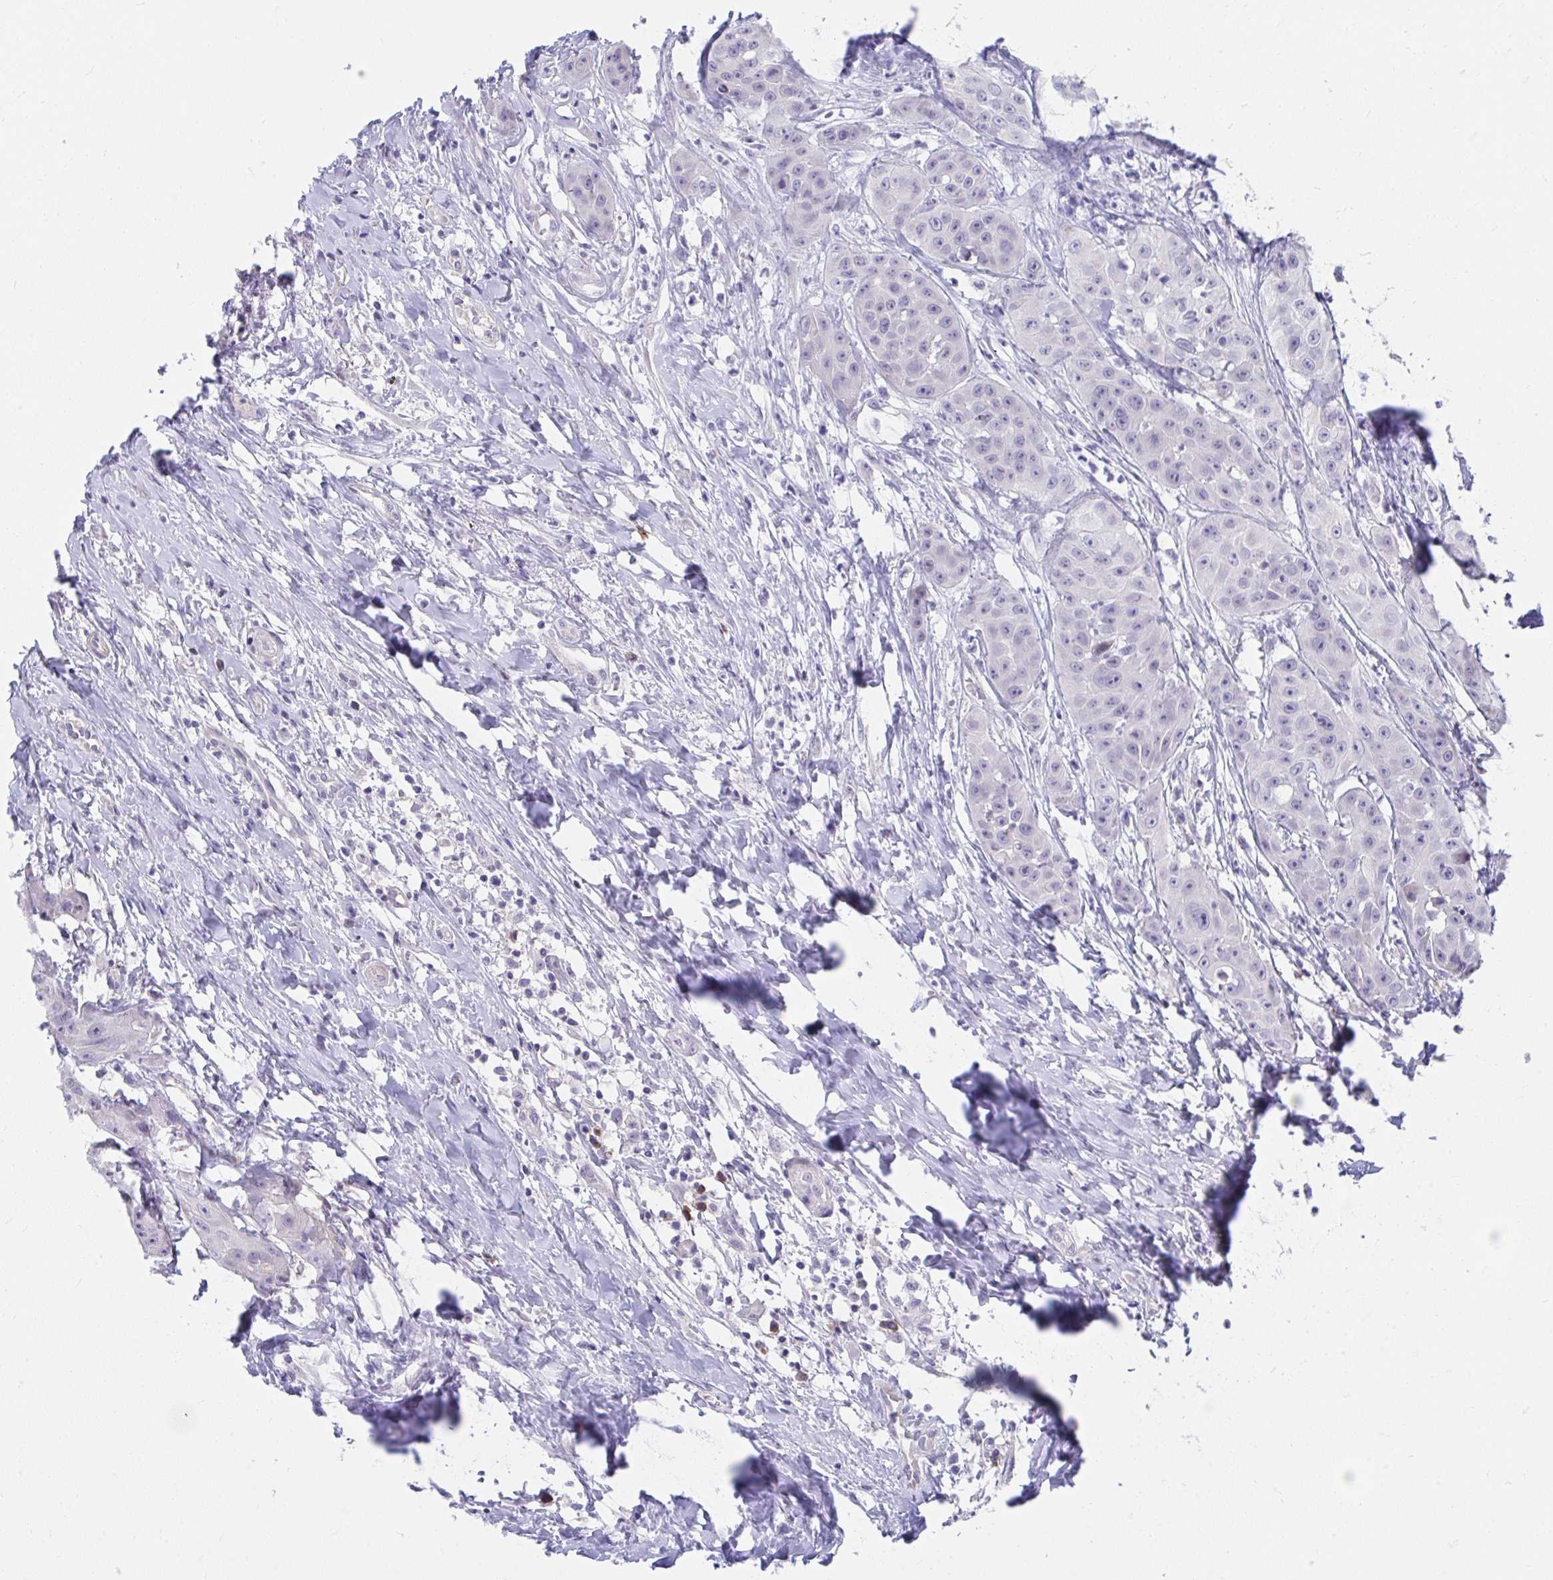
{"staining": {"intensity": "negative", "quantity": "none", "location": "none"}, "tissue": "head and neck cancer", "cell_type": "Tumor cells", "image_type": "cancer", "snomed": [{"axis": "morphology", "description": "Squamous cell carcinoma, NOS"}, {"axis": "topography", "description": "Head-Neck"}], "caption": "IHC micrograph of head and neck cancer stained for a protein (brown), which shows no expression in tumor cells.", "gene": "SLAMF7", "patient": {"sex": "male", "age": 83}}